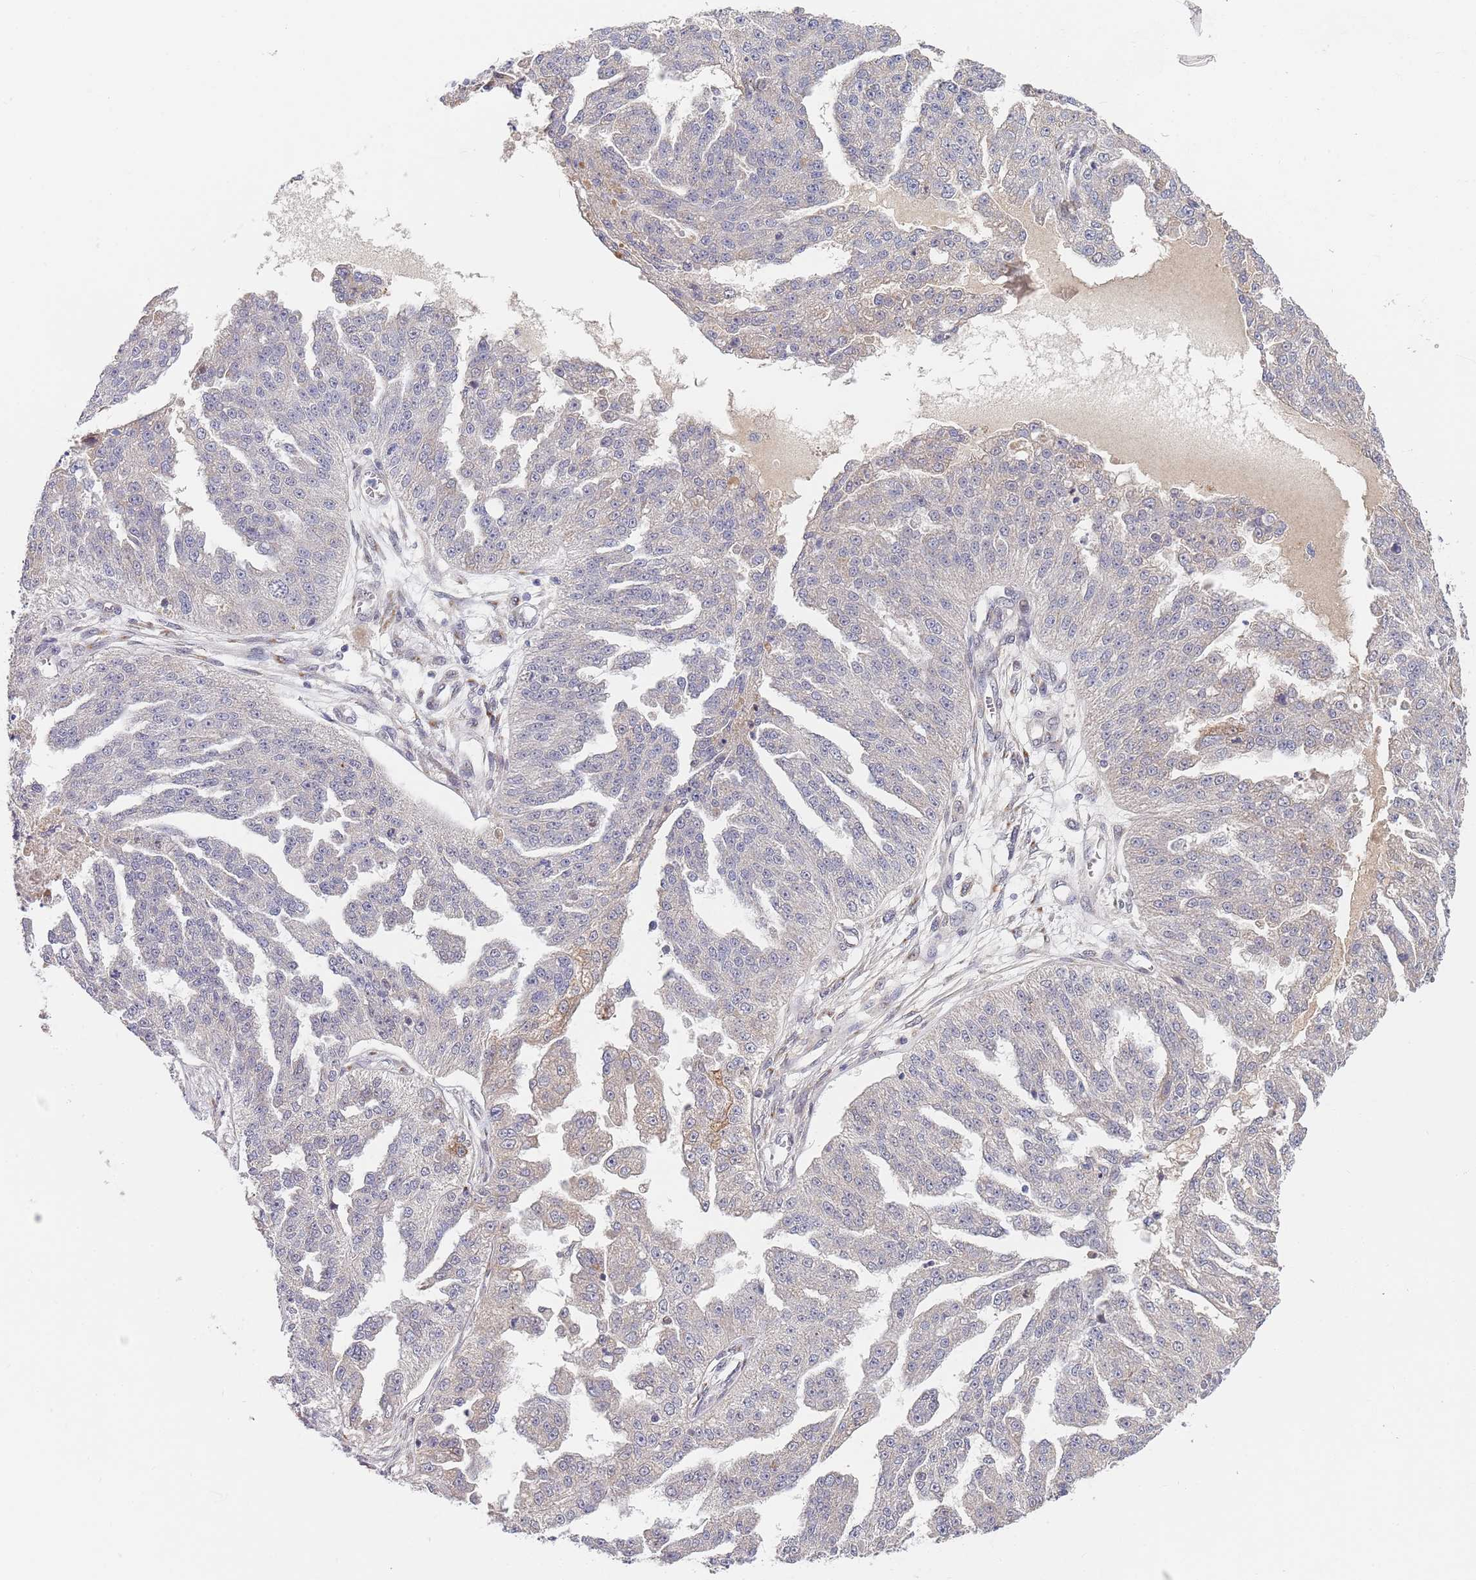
{"staining": {"intensity": "moderate", "quantity": "<25%", "location": "cytoplasmic/membranous"}, "tissue": "ovarian cancer", "cell_type": "Tumor cells", "image_type": "cancer", "snomed": [{"axis": "morphology", "description": "Cystadenocarcinoma, serous, NOS"}, {"axis": "topography", "description": "Ovary"}], "caption": "Immunohistochemistry (IHC) of human ovarian cancer reveals low levels of moderate cytoplasmic/membranous positivity in about <25% of tumor cells.", "gene": "B4GALT4", "patient": {"sex": "female", "age": 58}}